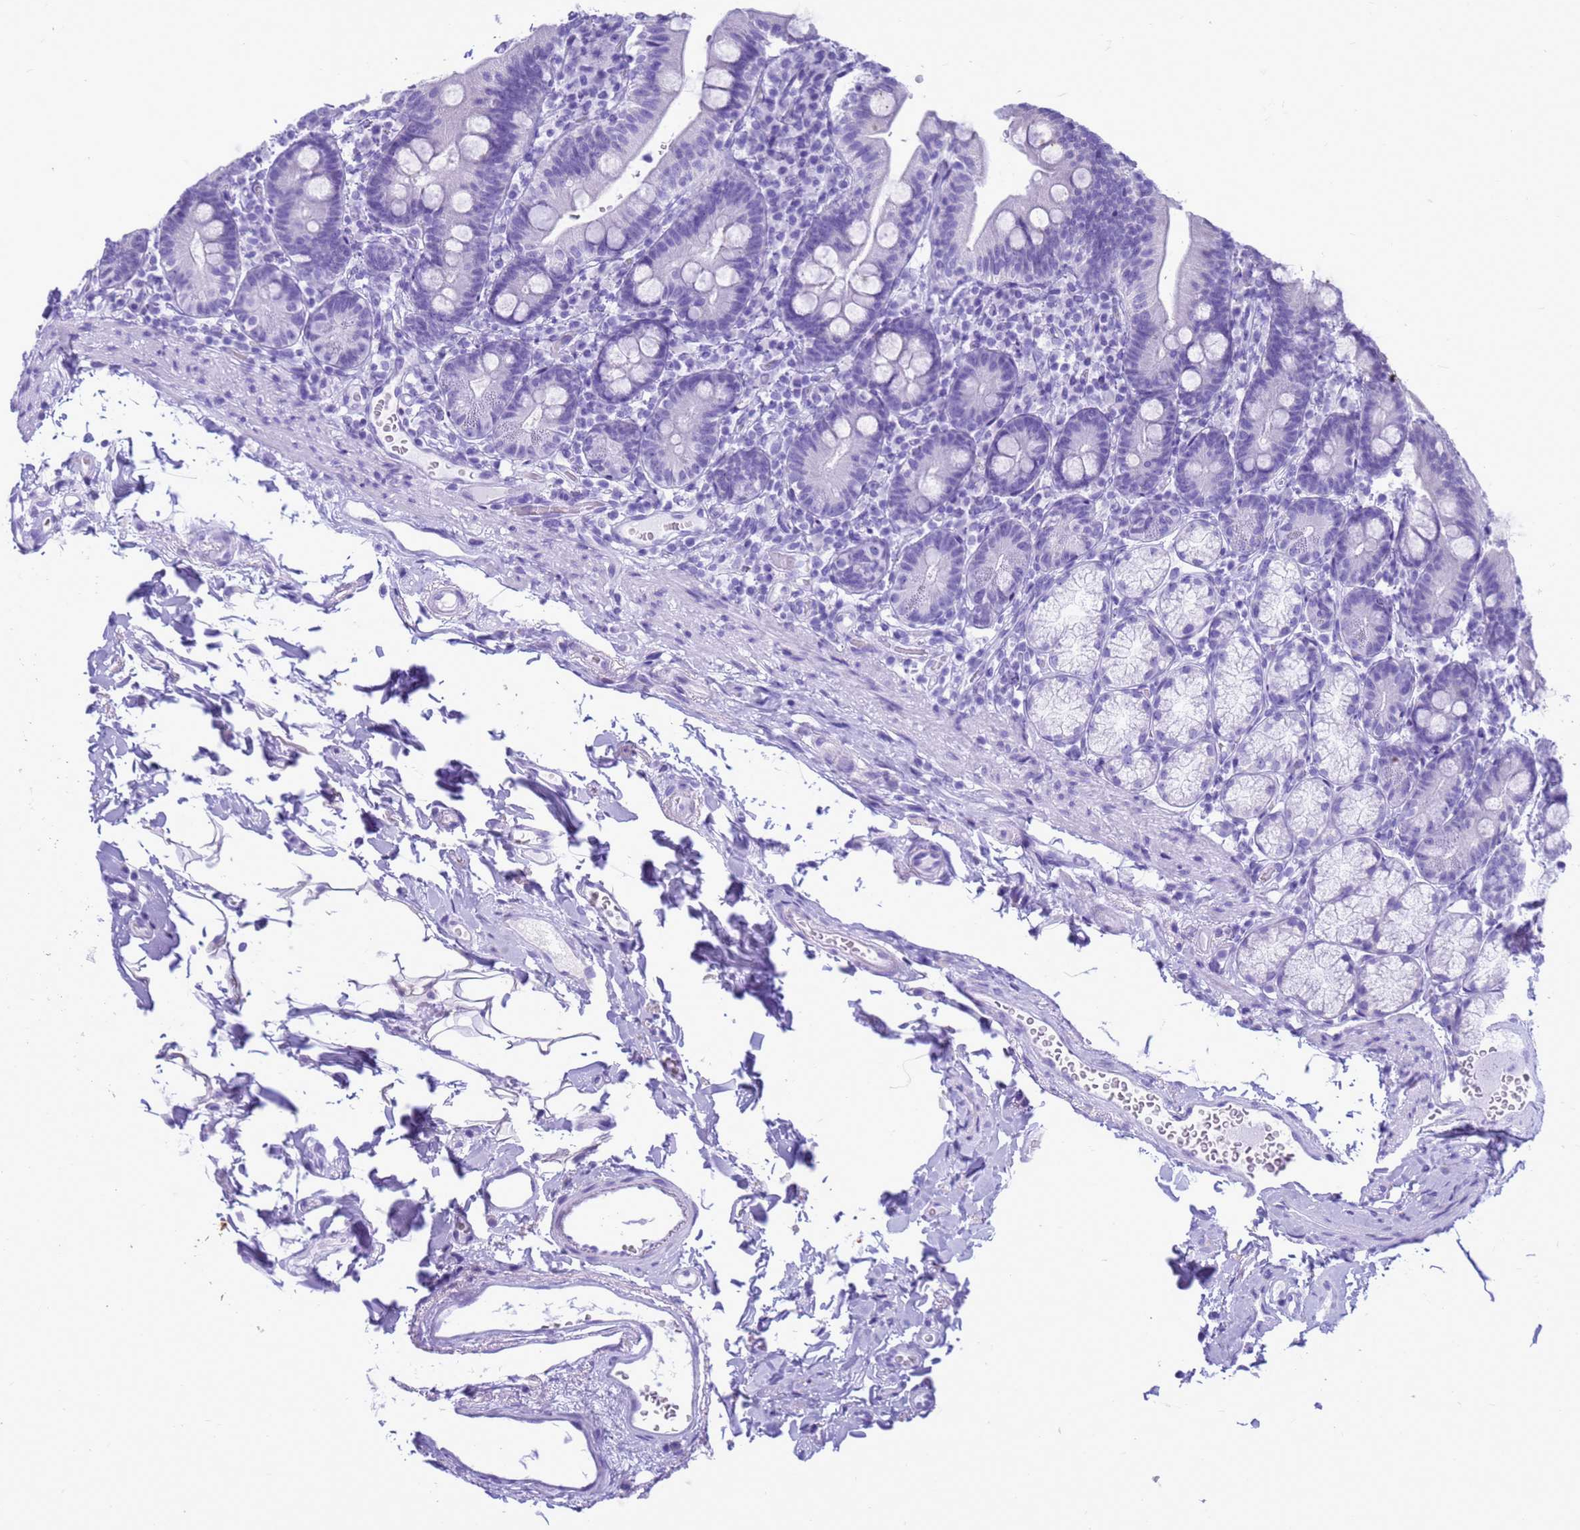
{"staining": {"intensity": "negative", "quantity": "none", "location": "none"}, "tissue": "duodenum", "cell_type": "Glandular cells", "image_type": "normal", "snomed": [{"axis": "morphology", "description": "Normal tissue, NOS"}, {"axis": "topography", "description": "Duodenum"}], "caption": "There is no significant expression in glandular cells of duodenum. Brightfield microscopy of immunohistochemistry (IHC) stained with DAB (brown) and hematoxylin (blue), captured at high magnification.", "gene": "STATH", "patient": {"sex": "female", "age": 67}}